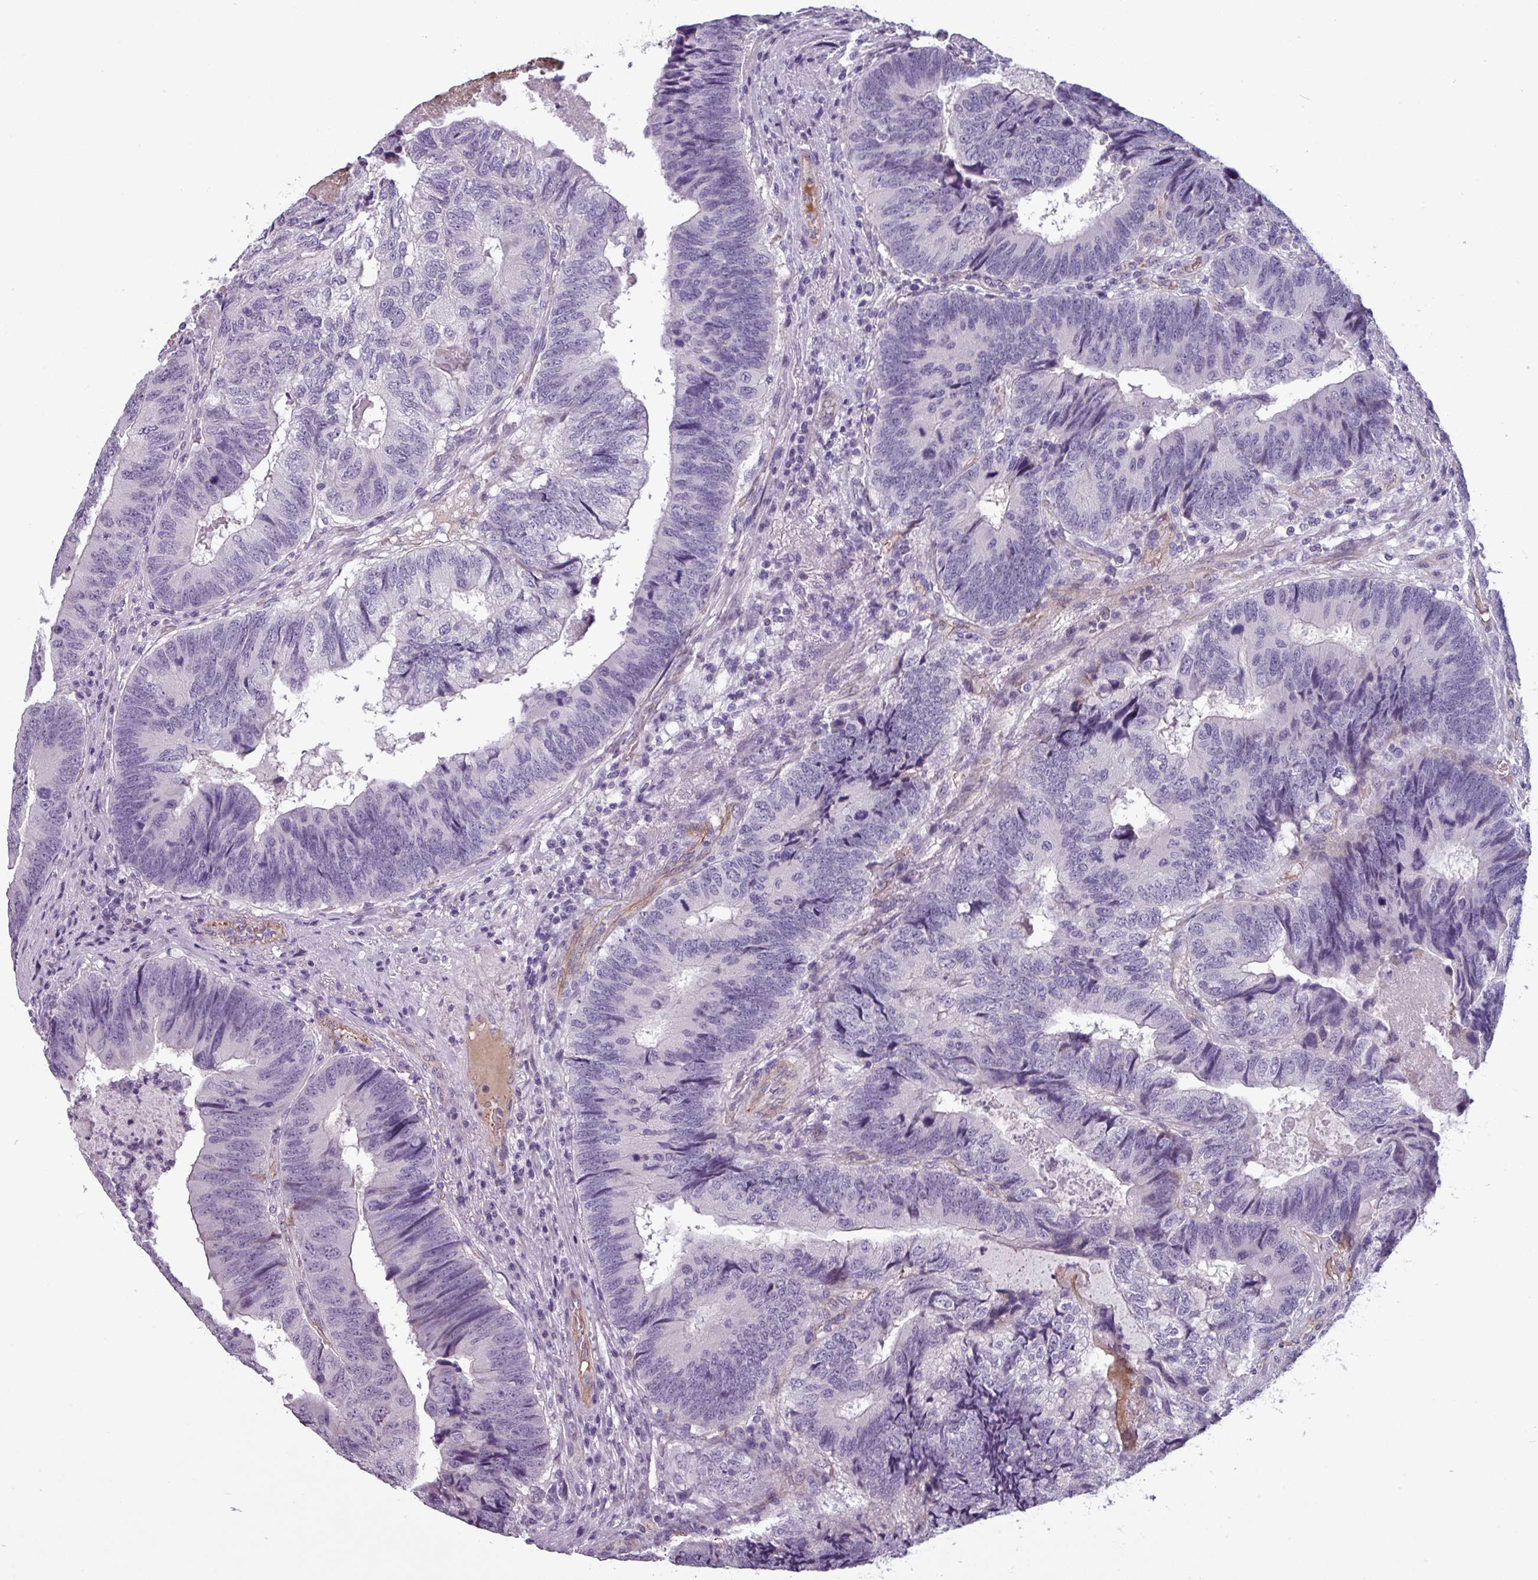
{"staining": {"intensity": "negative", "quantity": "none", "location": "none"}, "tissue": "colorectal cancer", "cell_type": "Tumor cells", "image_type": "cancer", "snomed": [{"axis": "morphology", "description": "Adenocarcinoma, NOS"}, {"axis": "topography", "description": "Colon"}], "caption": "Protein analysis of colorectal adenocarcinoma displays no significant expression in tumor cells.", "gene": "AREL1", "patient": {"sex": "female", "age": 67}}